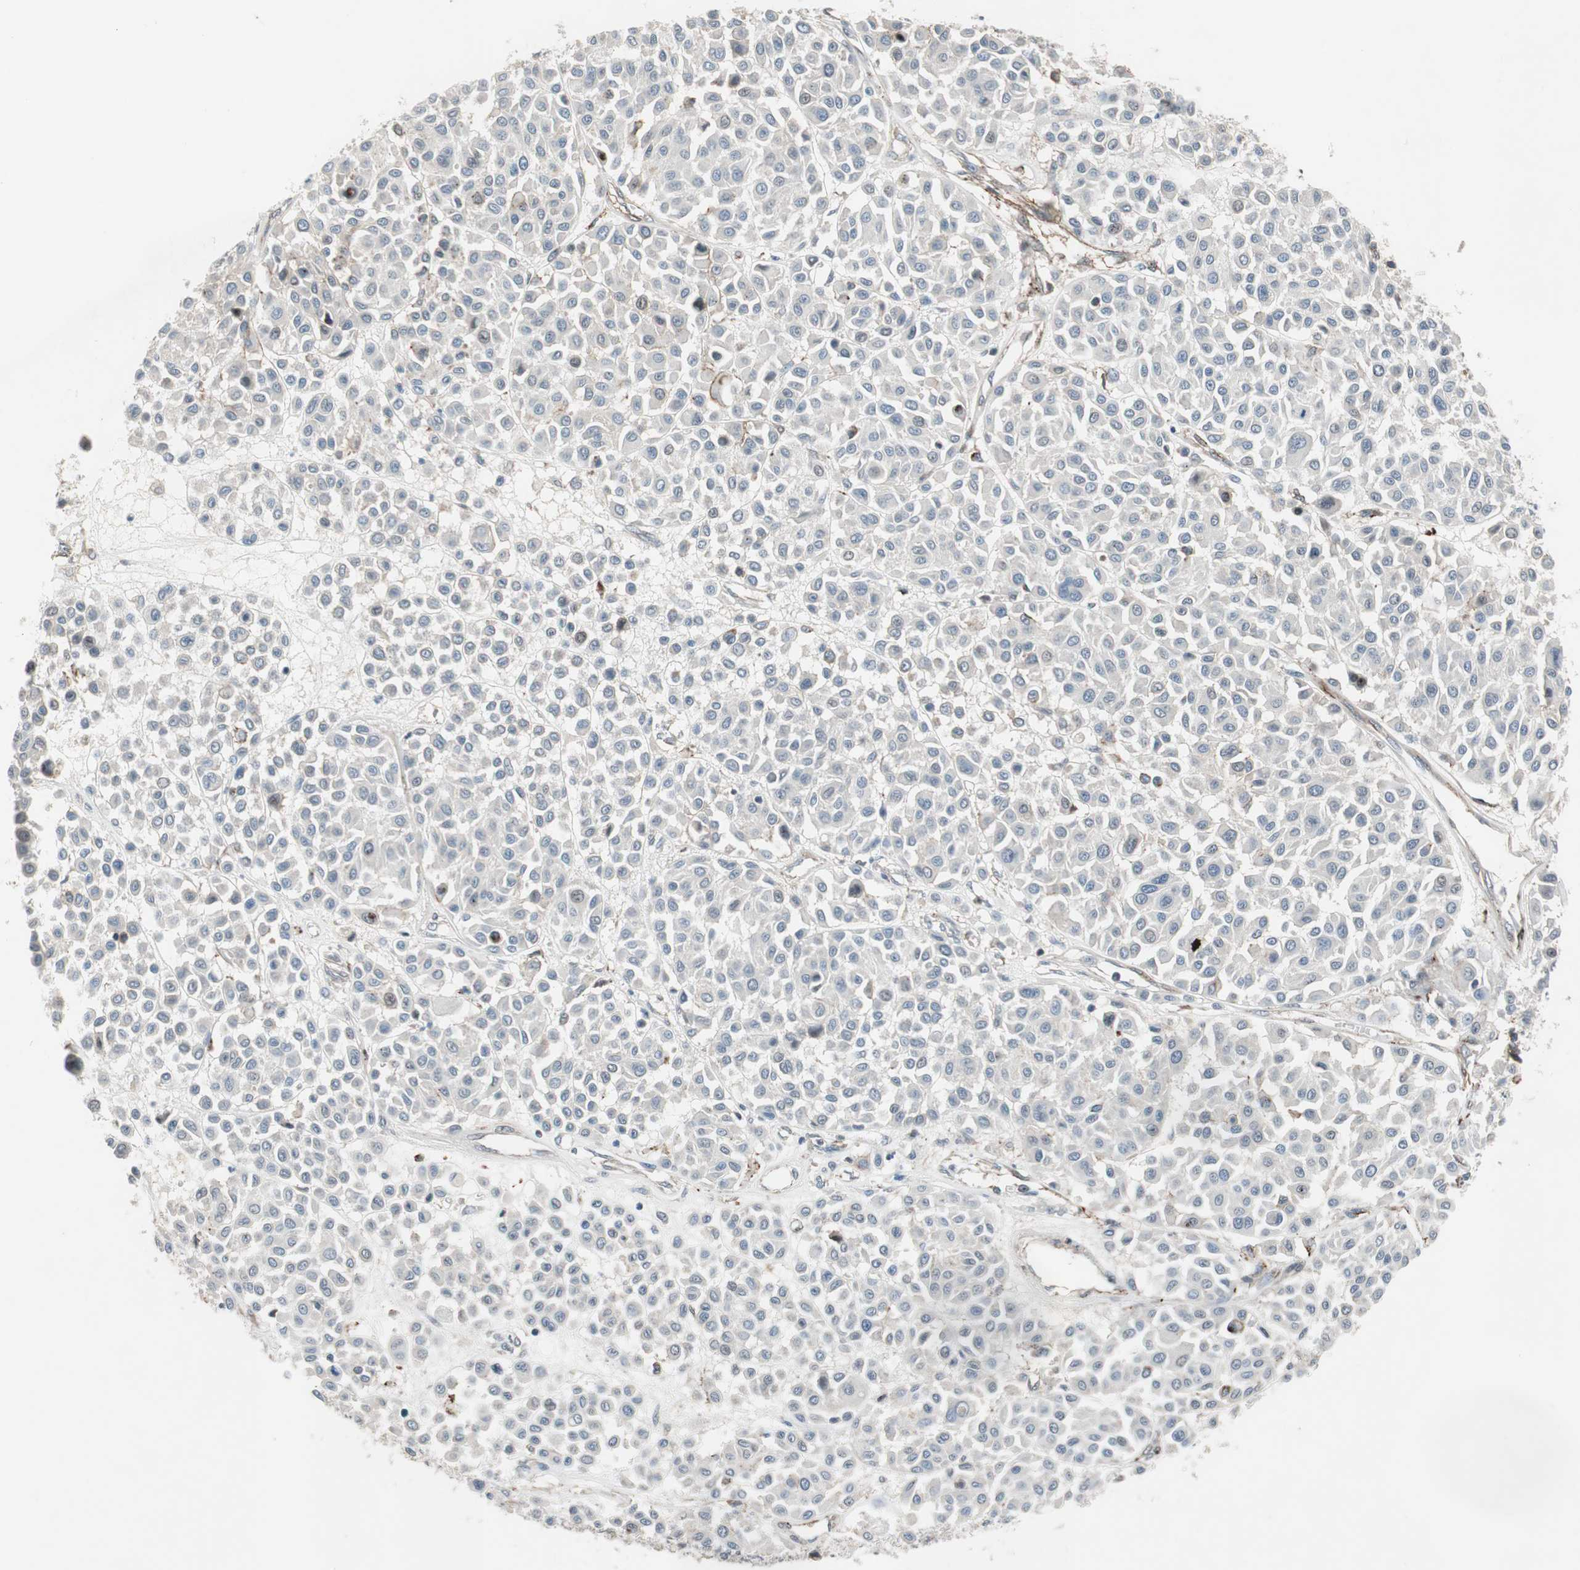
{"staining": {"intensity": "negative", "quantity": "none", "location": "none"}, "tissue": "melanoma", "cell_type": "Tumor cells", "image_type": "cancer", "snomed": [{"axis": "morphology", "description": "Malignant melanoma, Metastatic site"}, {"axis": "topography", "description": "Soft tissue"}], "caption": "The photomicrograph exhibits no significant positivity in tumor cells of malignant melanoma (metastatic site).", "gene": "GRHL1", "patient": {"sex": "male", "age": 41}}